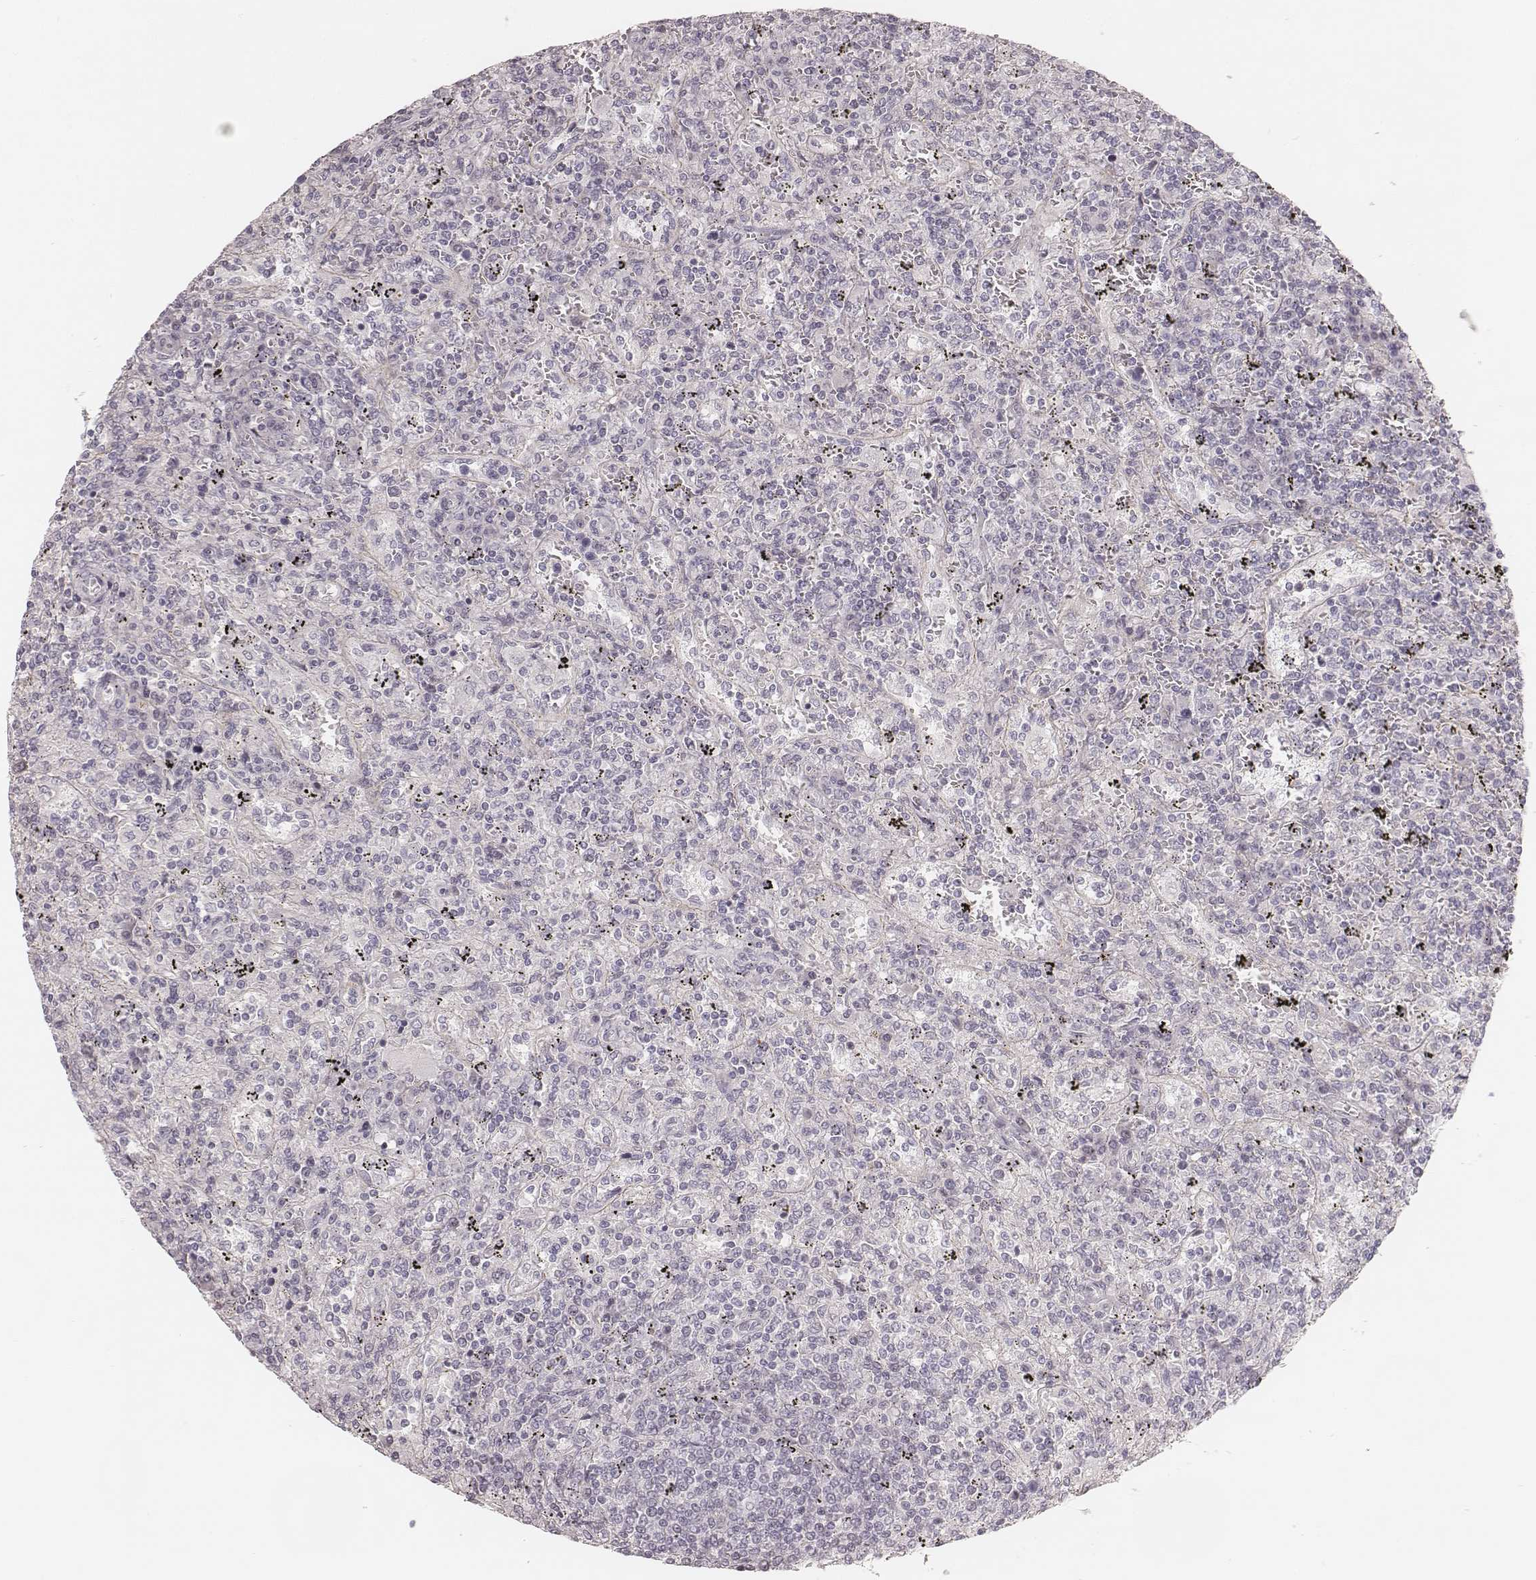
{"staining": {"intensity": "negative", "quantity": "none", "location": "none"}, "tissue": "lymphoma", "cell_type": "Tumor cells", "image_type": "cancer", "snomed": [{"axis": "morphology", "description": "Malignant lymphoma, non-Hodgkin's type, Low grade"}, {"axis": "topography", "description": "Spleen"}], "caption": "Micrograph shows no significant protein positivity in tumor cells of lymphoma. The staining was performed using DAB (3,3'-diaminobenzidine) to visualize the protein expression in brown, while the nuclei were stained in blue with hematoxylin (Magnification: 20x).", "gene": "SPATA24", "patient": {"sex": "male", "age": 62}}